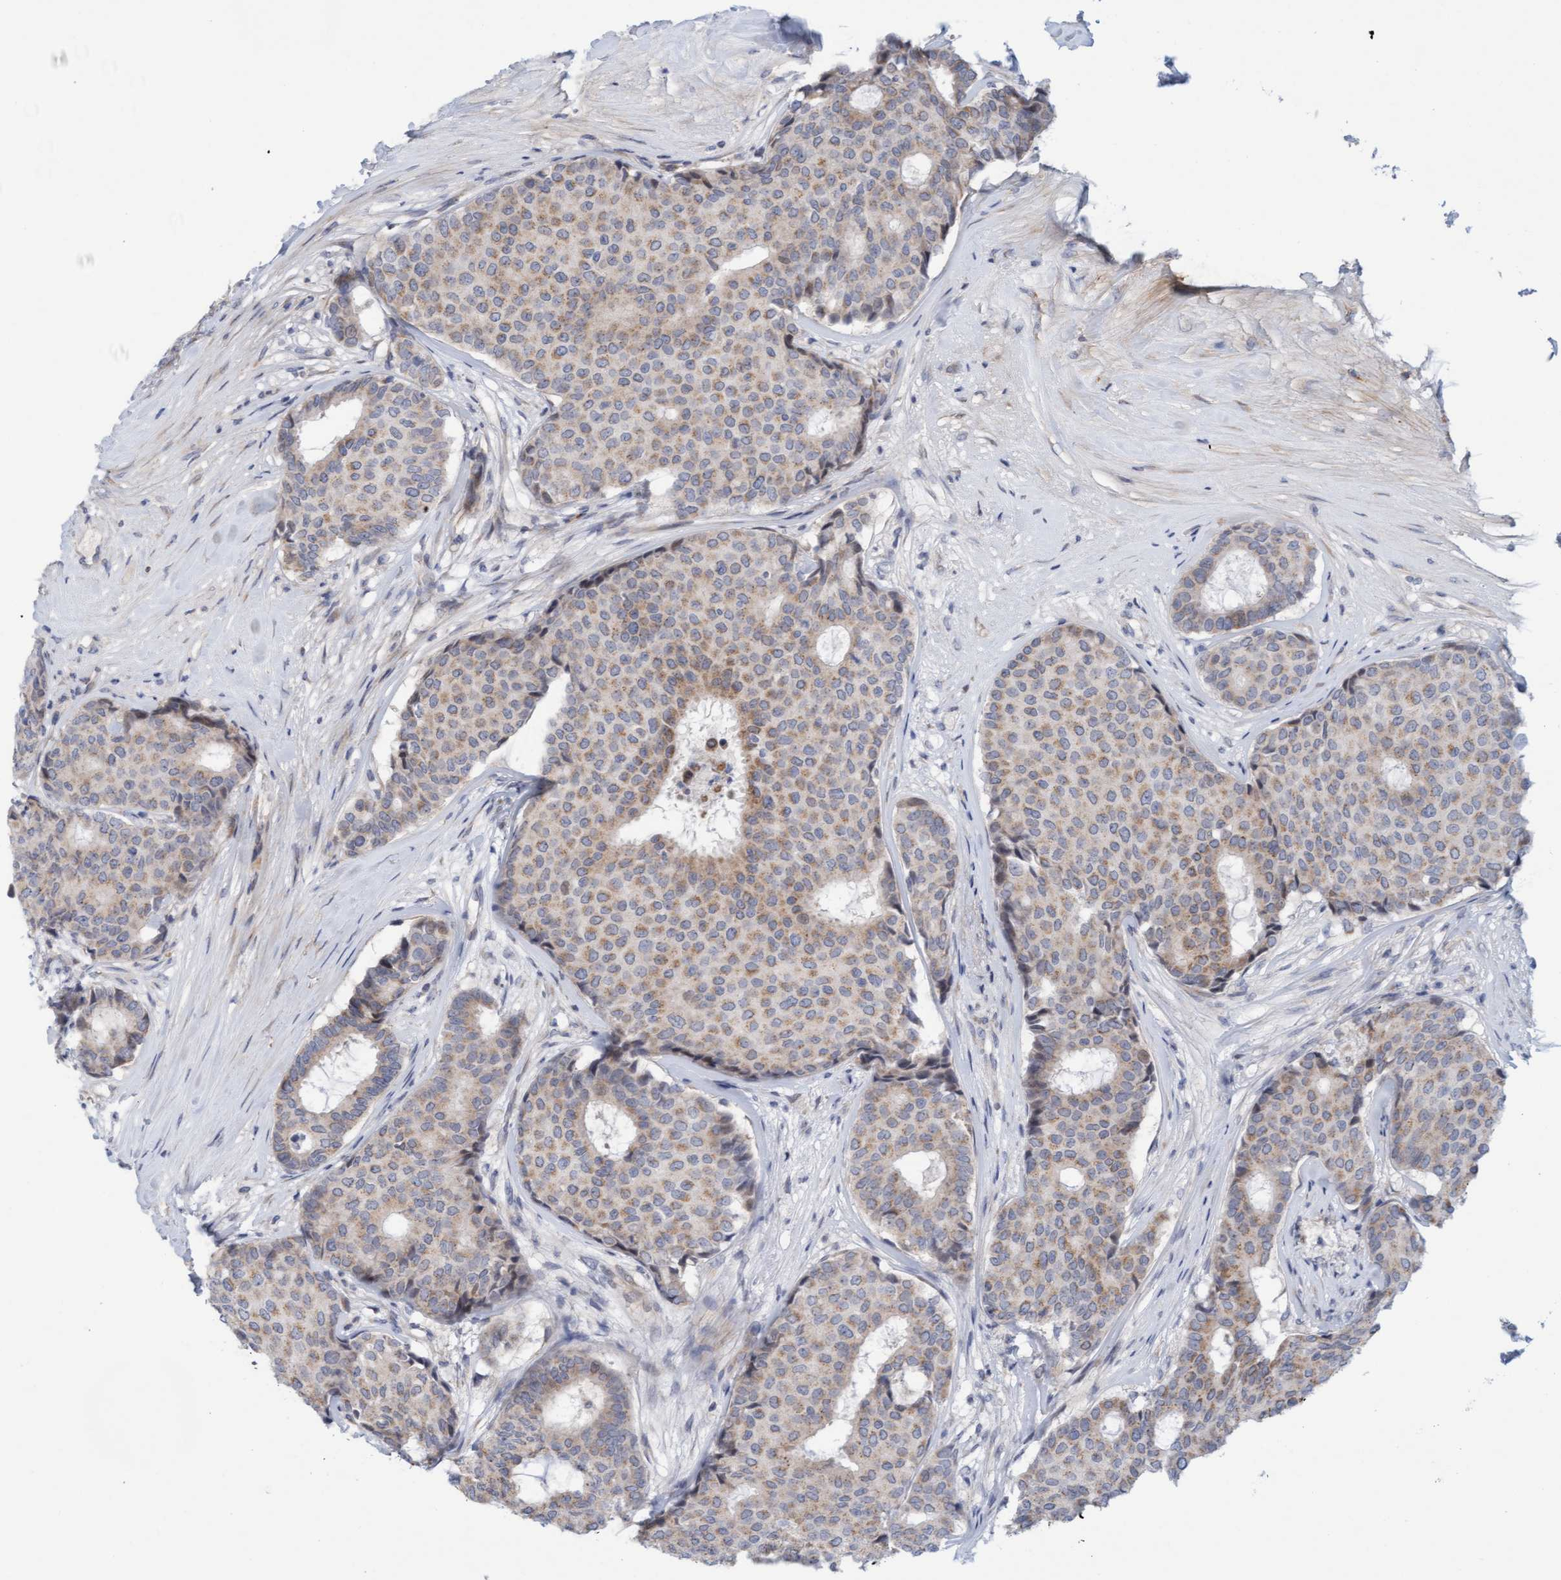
{"staining": {"intensity": "weak", "quantity": ">75%", "location": "cytoplasmic/membranous"}, "tissue": "breast cancer", "cell_type": "Tumor cells", "image_type": "cancer", "snomed": [{"axis": "morphology", "description": "Duct carcinoma"}, {"axis": "topography", "description": "Breast"}], "caption": "Brown immunohistochemical staining in breast cancer exhibits weak cytoplasmic/membranous positivity in approximately >75% of tumor cells. The staining is performed using DAB (3,3'-diaminobenzidine) brown chromogen to label protein expression. The nuclei are counter-stained blue using hematoxylin.", "gene": "ZC3H3", "patient": {"sex": "female", "age": 75}}